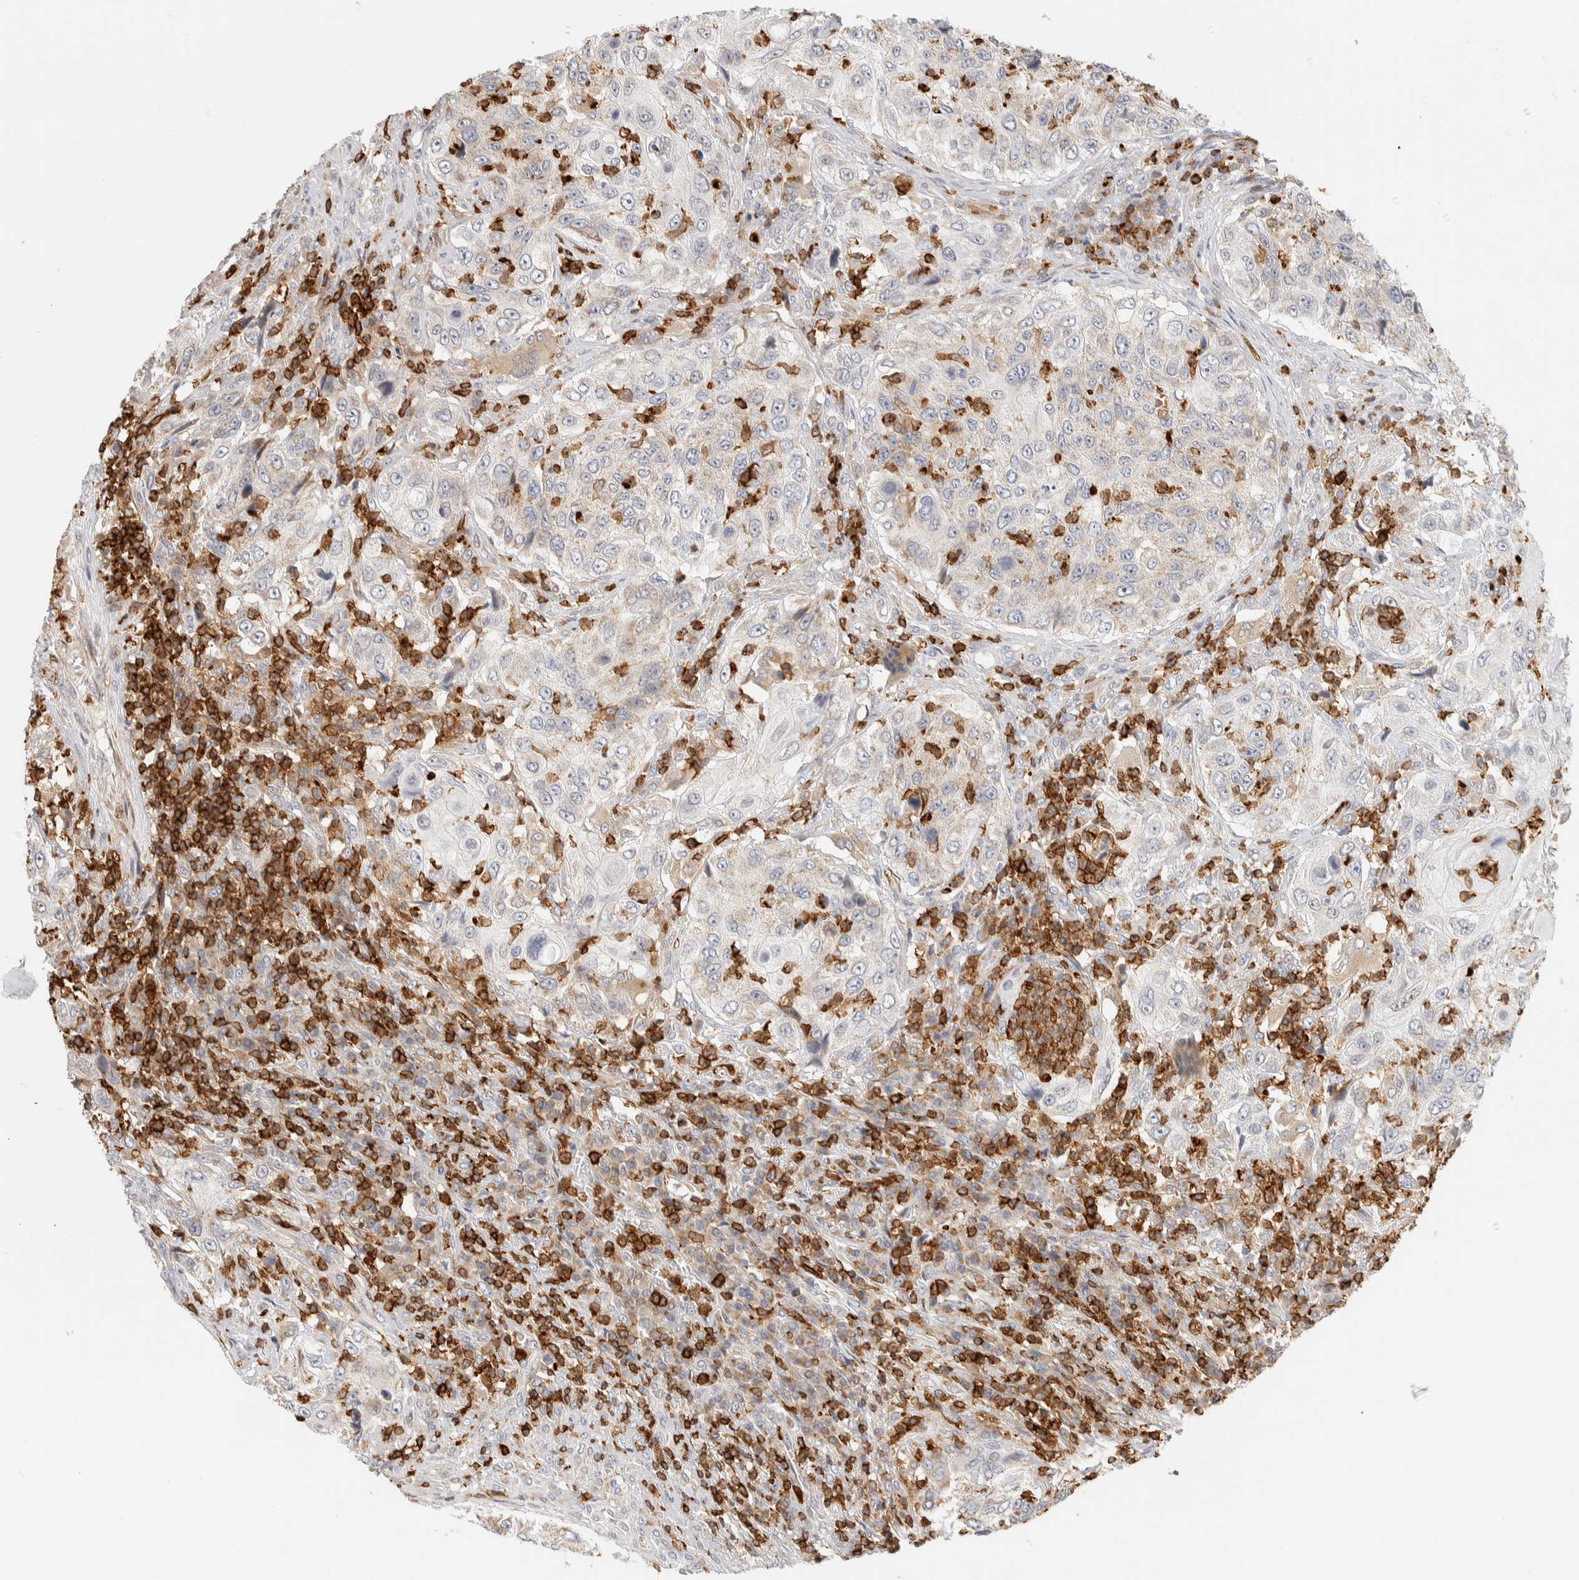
{"staining": {"intensity": "weak", "quantity": "<25%", "location": "cytoplasmic/membranous"}, "tissue": "urothelial cancer", "cell_type": "Tumor cells", "image_type": "cancer", "snomed": [{"axis": "morphology", "description": "Urothelial carcinoma, High grade"}, {"axis": "topography", "description": "Urinary bladder"}], "caption": "This is a image of immunohistochemistry staining of urothelial cancer, which shows no expression in tumor cells.", "gene": "RUNDC1", "patient": {"sex": "female", "age": 60}}